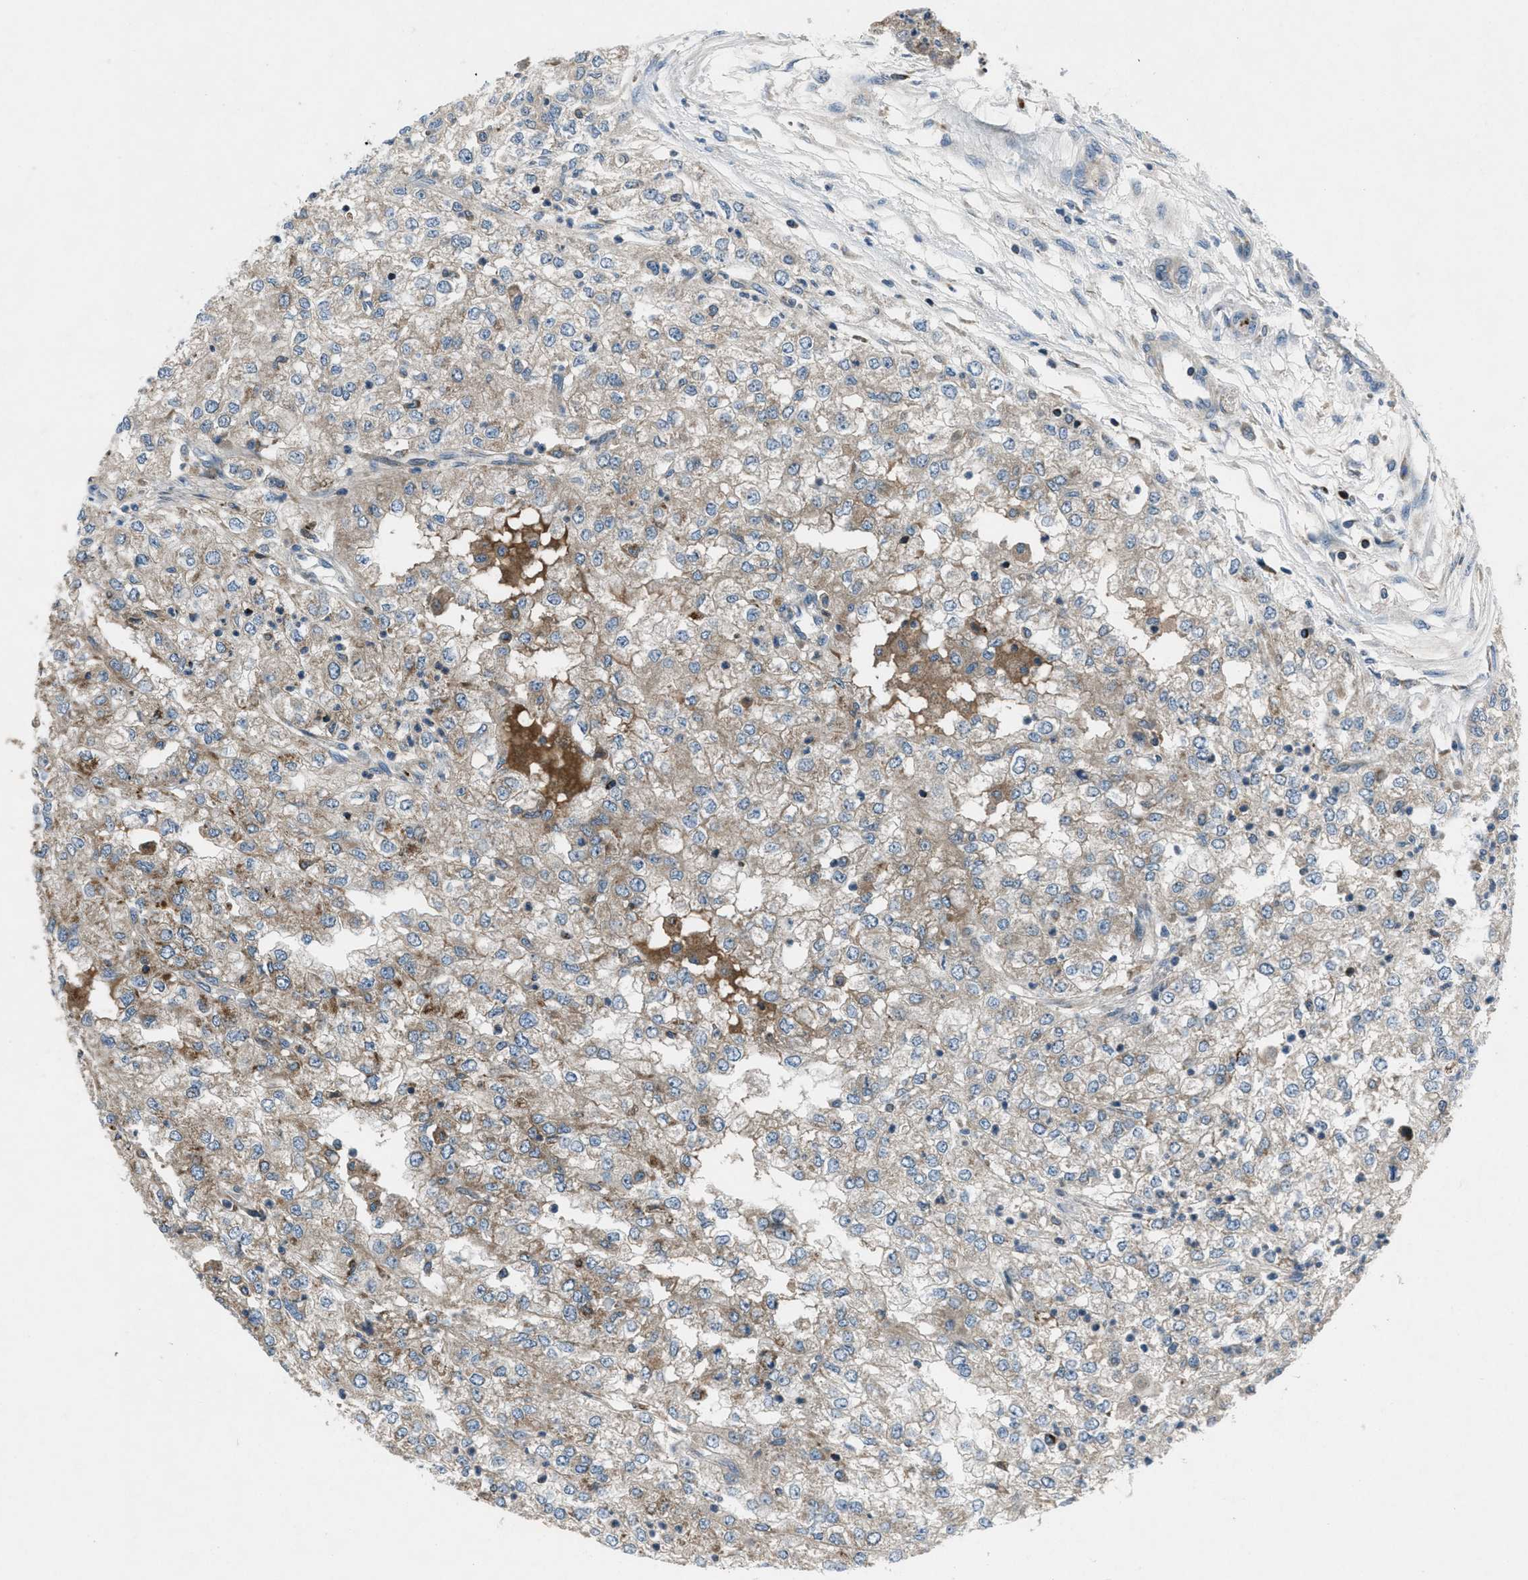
{"staining": {"intensity": "weak", "quantity": ">75%", "location": "cytoplasmic/membranous"}, "tissue": "renal cancer", "cell_type": "Tumor cells", "image_type": "cancer", "snomed": [{"axis": "morphology", "description": "Adenocarcinoma, NOS"}, {"axis": "topography", "description": "Kidney"}], "caption": "Brown immunohistochemical staining in human renal cancer demonstrates weak cytoplasmic/membranous staining in about >75% of tumor cells.", "gene": "CLEC2D", "patient": {"sex": "female", "age": 54}}